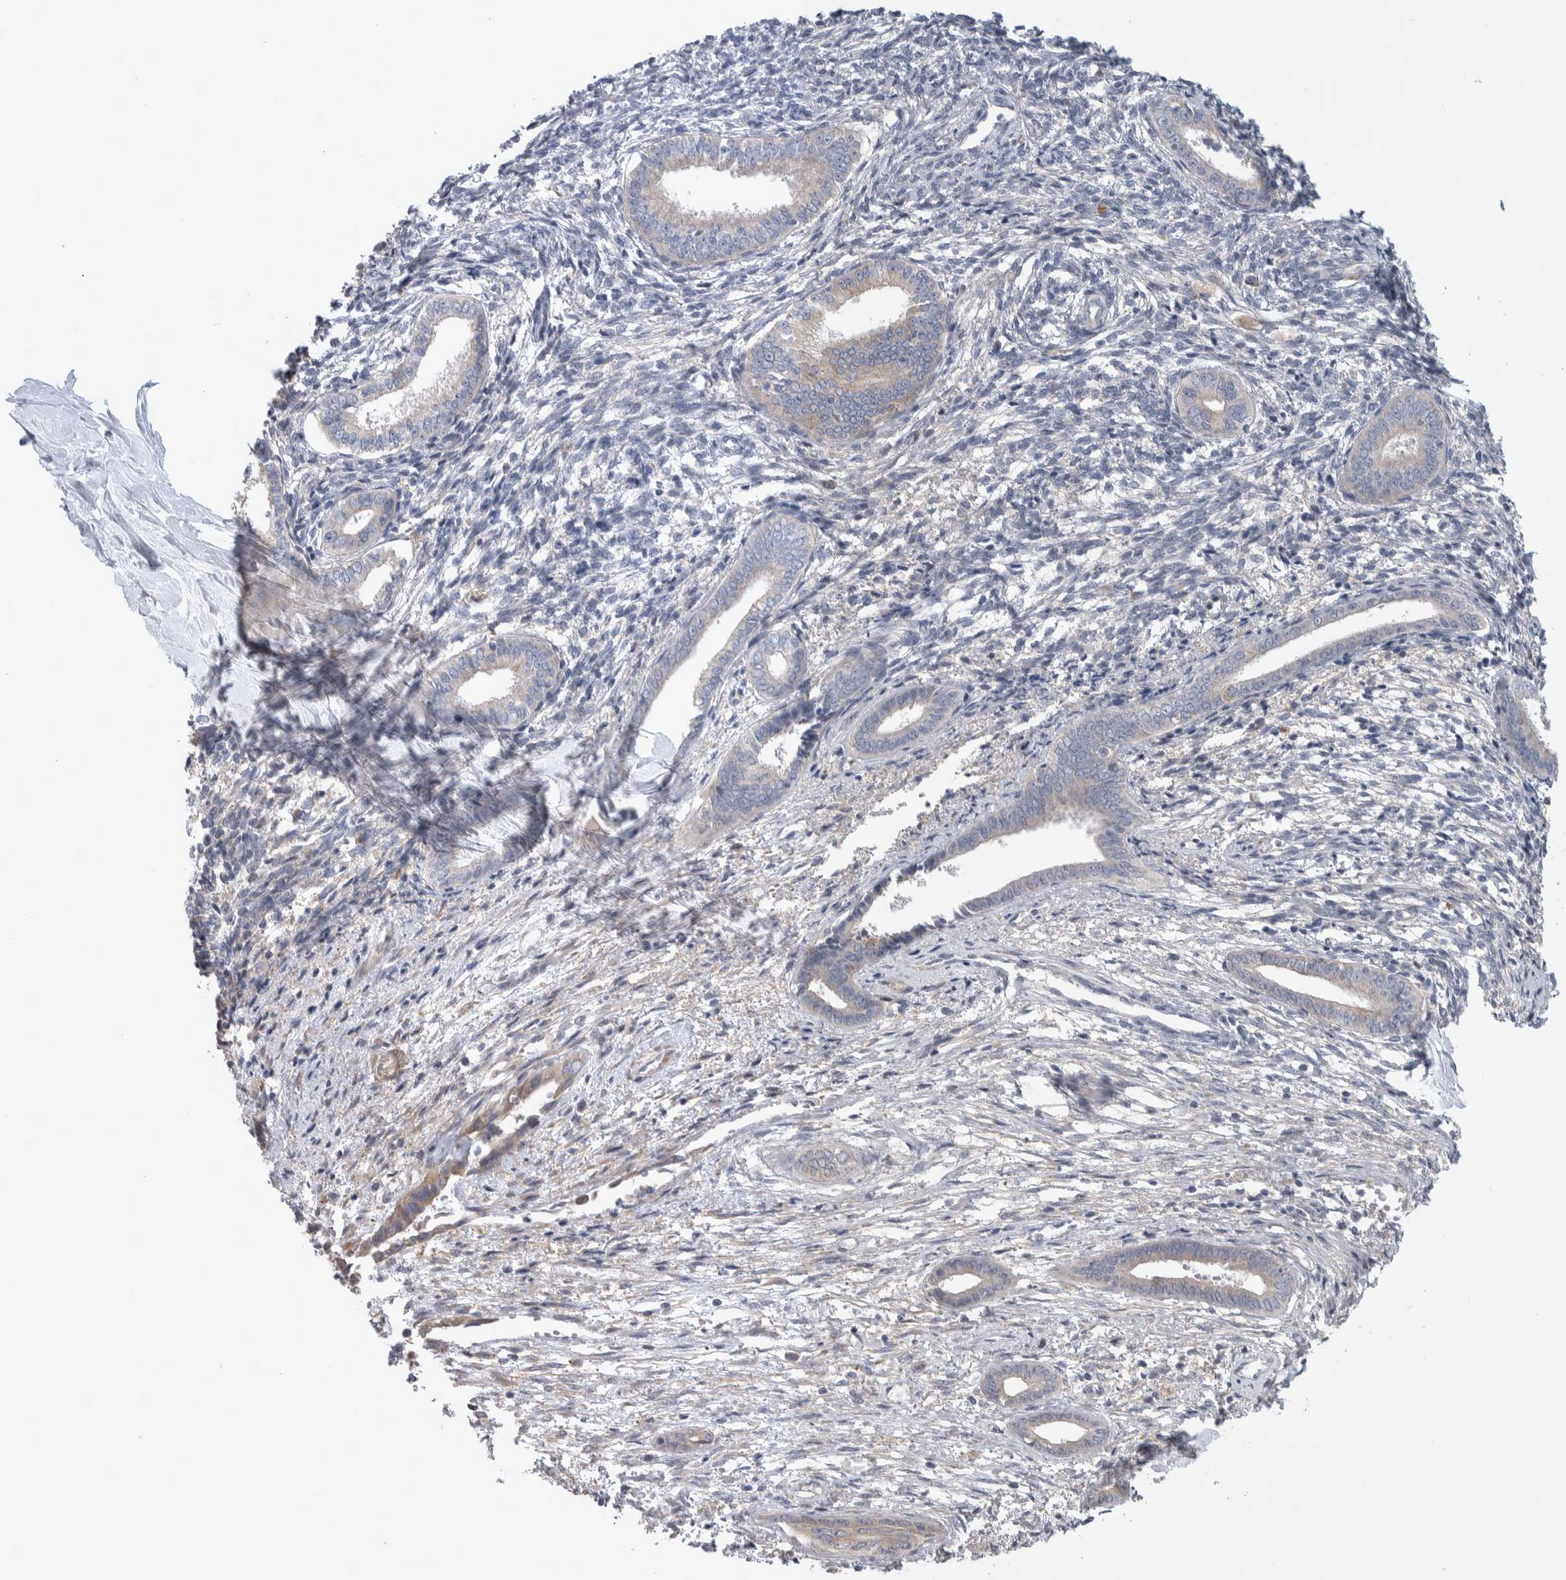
{"staining": {"intensity": "negative", "quantity": "none", "location": "none"}, "tissue": "endometrium", "cell_type": "Cells in endometrial stroma", "image_type": "normal", "snomed": [{"axis": "morphology", "description": "Normal tissue, NOS"}, {"axis": "topography", "description": "Endometrium"}], "caption": "High power microscopy histopathology image of an immunohistochemistry micrograph of normal endometrium, revealing no significant staining in cells in endometrial stroma.", "gene": "IBTK", "patient": {"sex": "female", "age": 56}}